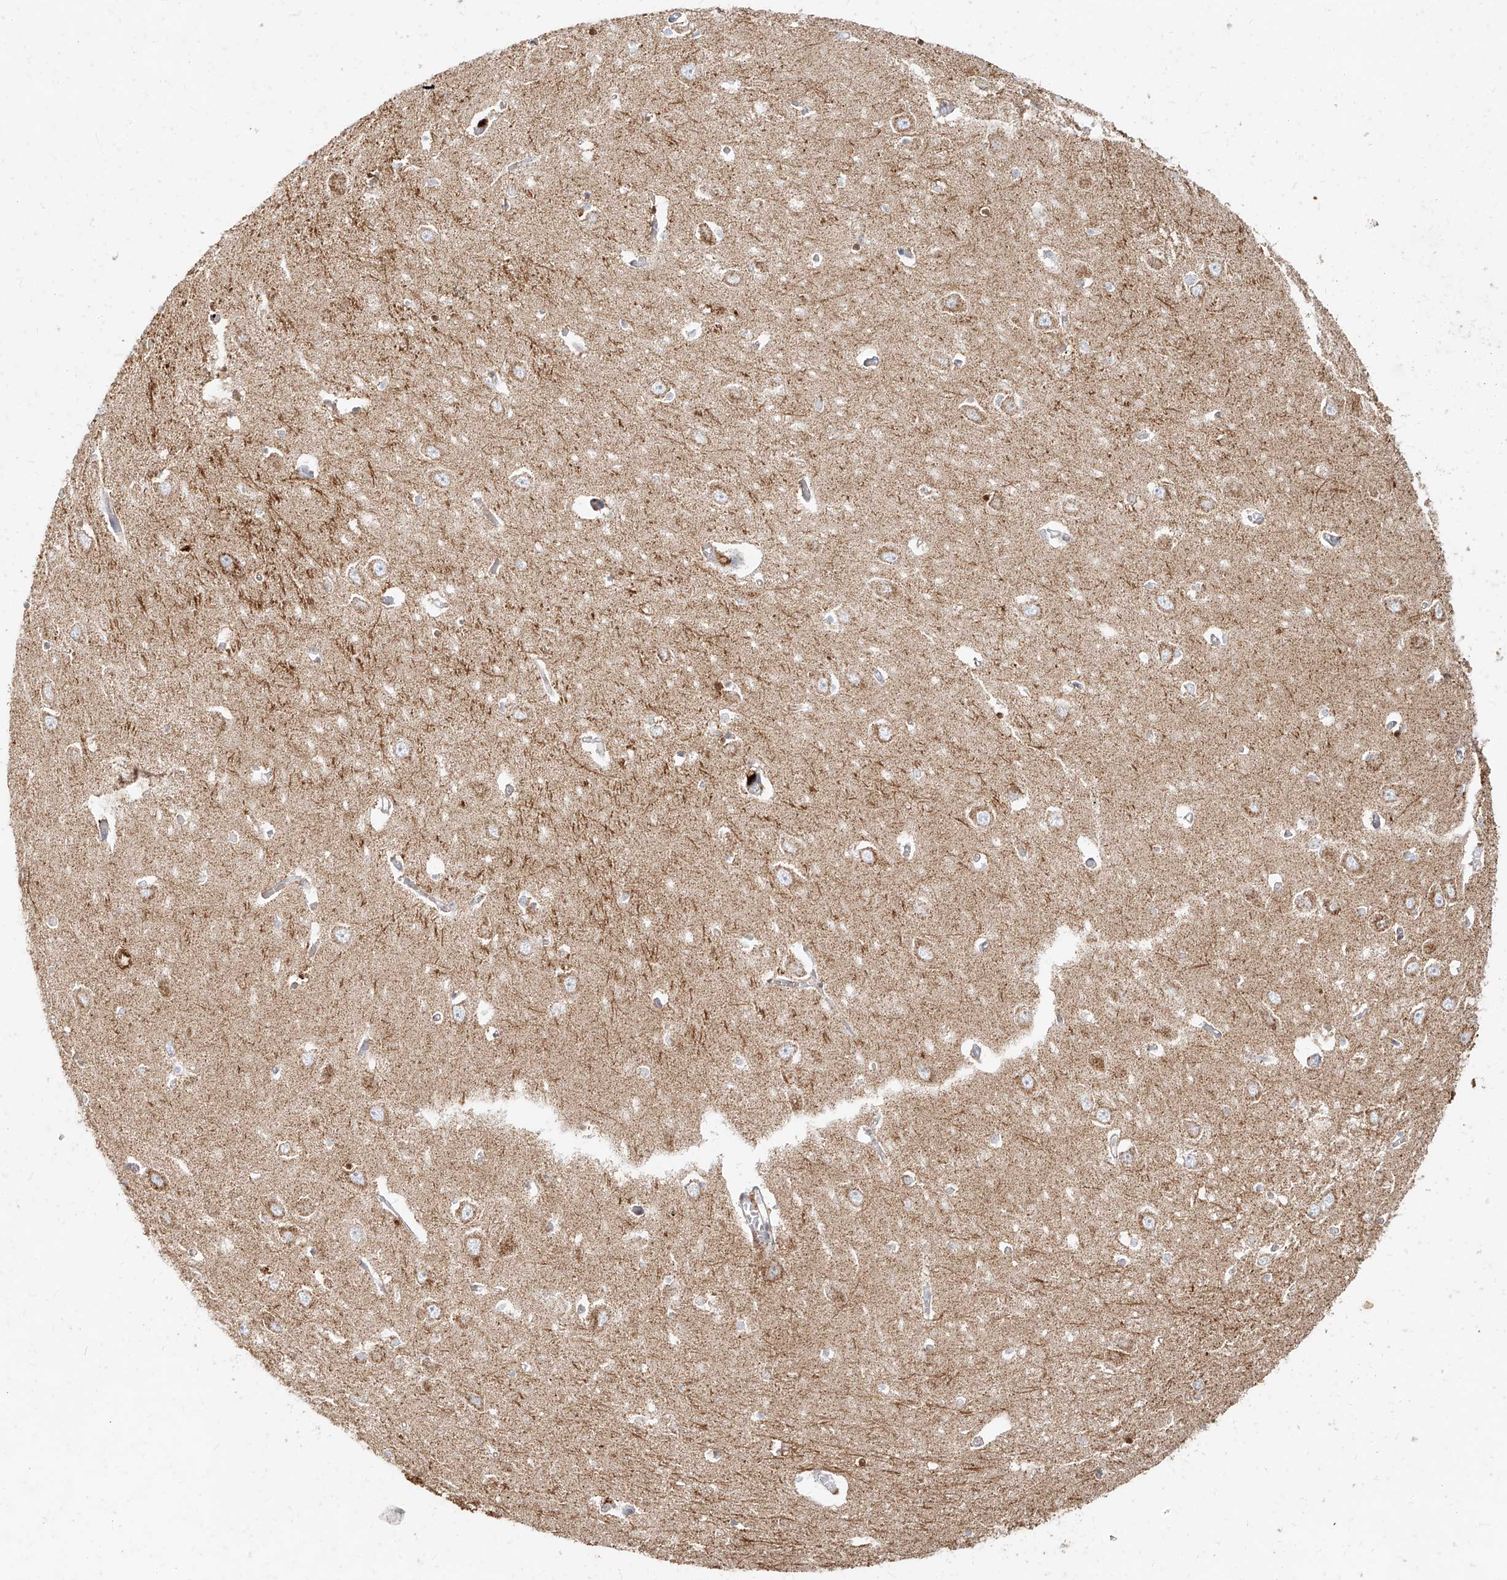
{"staining": {"intensity": "moderate", "quantity": "<25%", "location": "cytoplasmic/membranous"}, "tissue": "hippocampus", "cell_type": "Glial cells", "image_type": "normal", "snomed": [{"axis": "morphology", "description": "Normal tissue, NOS"}, {"axis": "topography", "description": "Hippocampus"}], "caption": "This image shows IHC staining of benign hippocampus, with low moderate cytoplasmic/membranous staining in approximately <25% of glial cells.", "gene": "MTX2", "patient": {"sex": "male", "age": 70}}